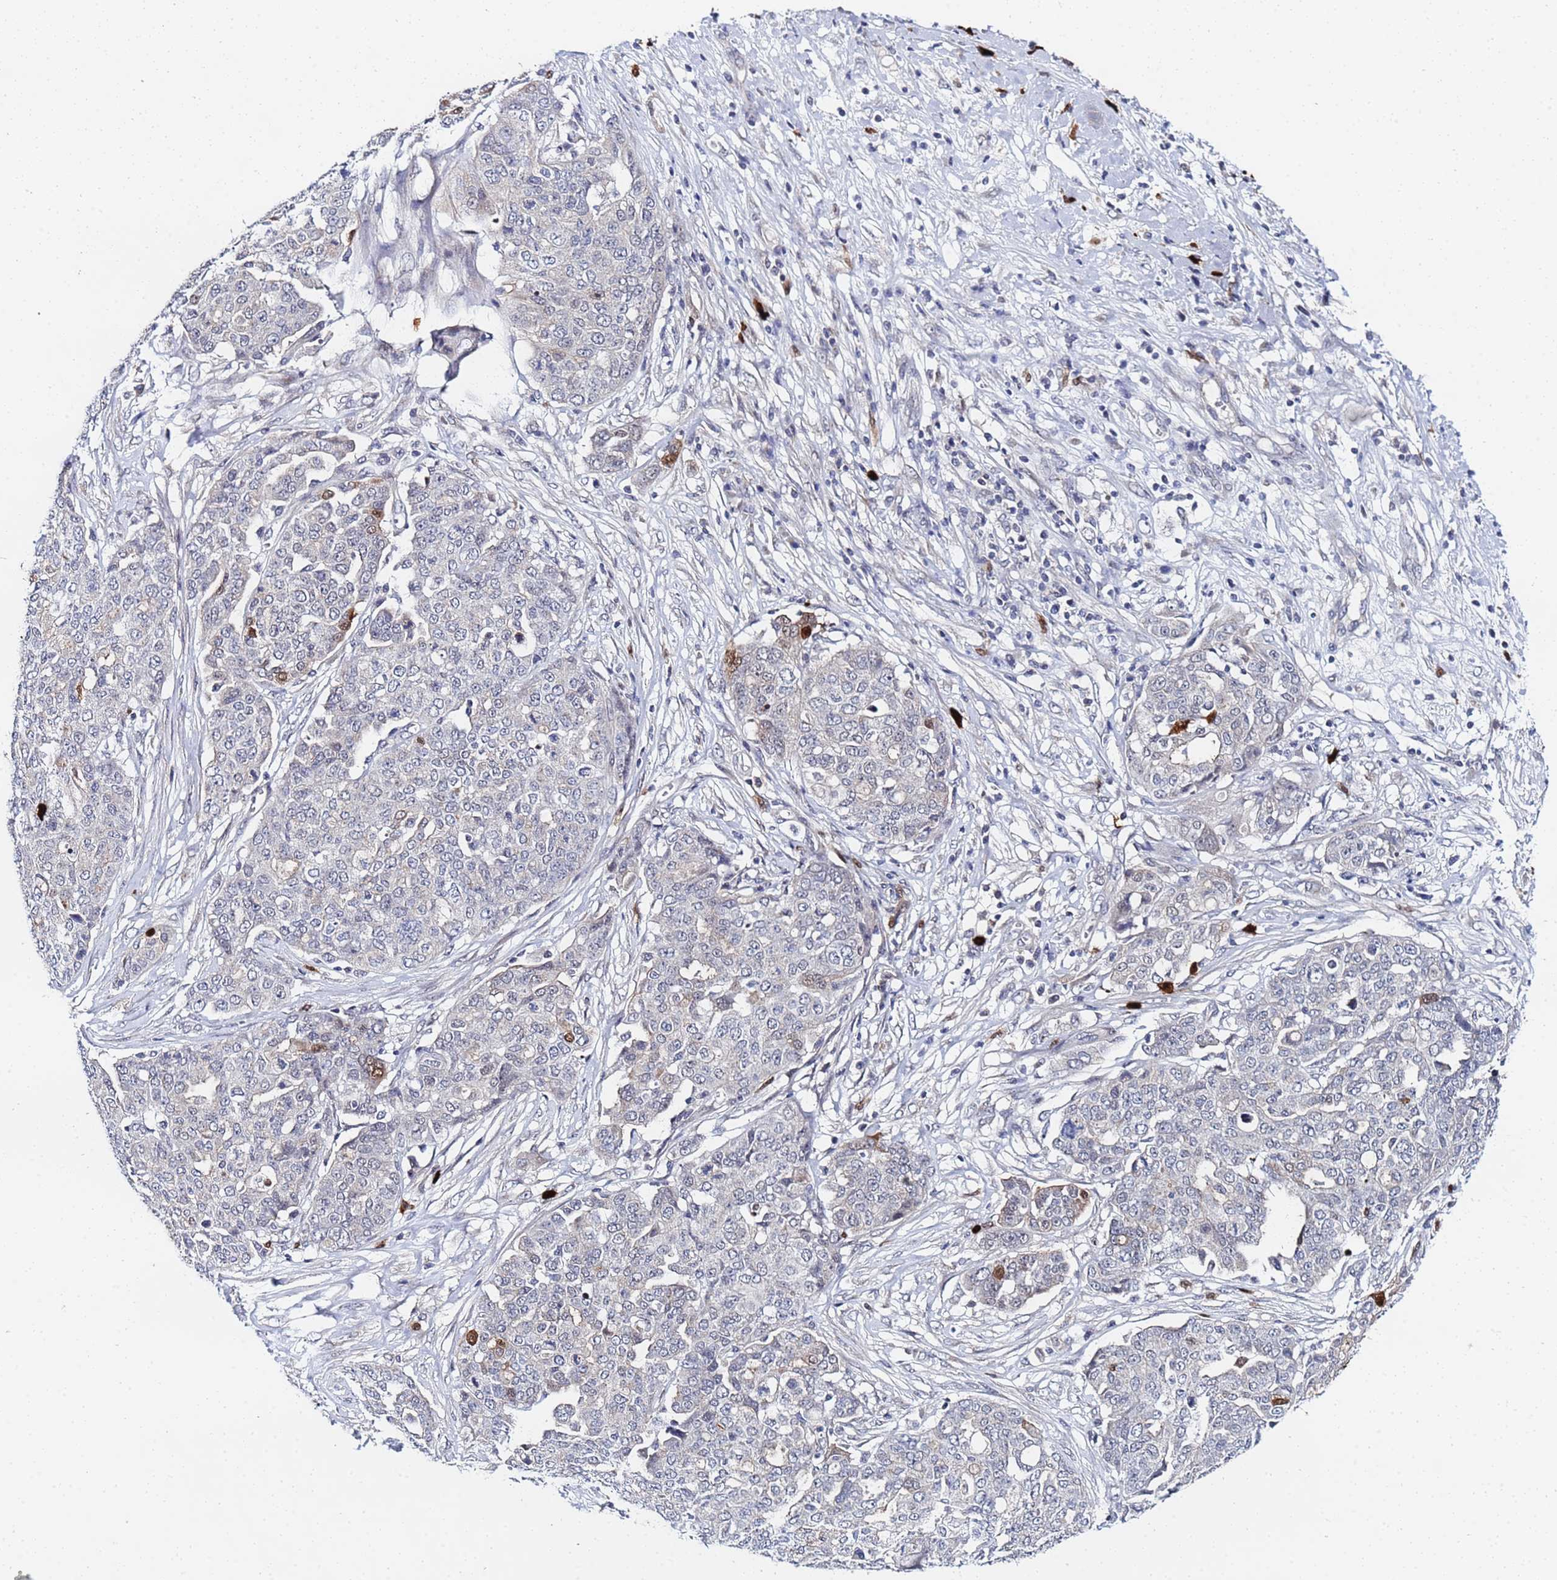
{"staining": {"intensity": "negative", "quantity": "none", "location": "none"}, "tissue": "ovarian cancer", "cell_type": "Tumor cells", "image_type": "cancer", "snomed": [{"axis": "morphology", "description": "Cystadenocarcinoma, serous, NOS"}, {"axis": "topography", "description": "Soft tissue"}, {"axis": "topography", "description": "Ovary"}], "caption": "The histopathology image shows no significant positivity in tumor cells of ovarian cancer (serous cystadenocarcinoma).", "gene": "MTCL1", "patient": {"sex": "female", "age": 57}}